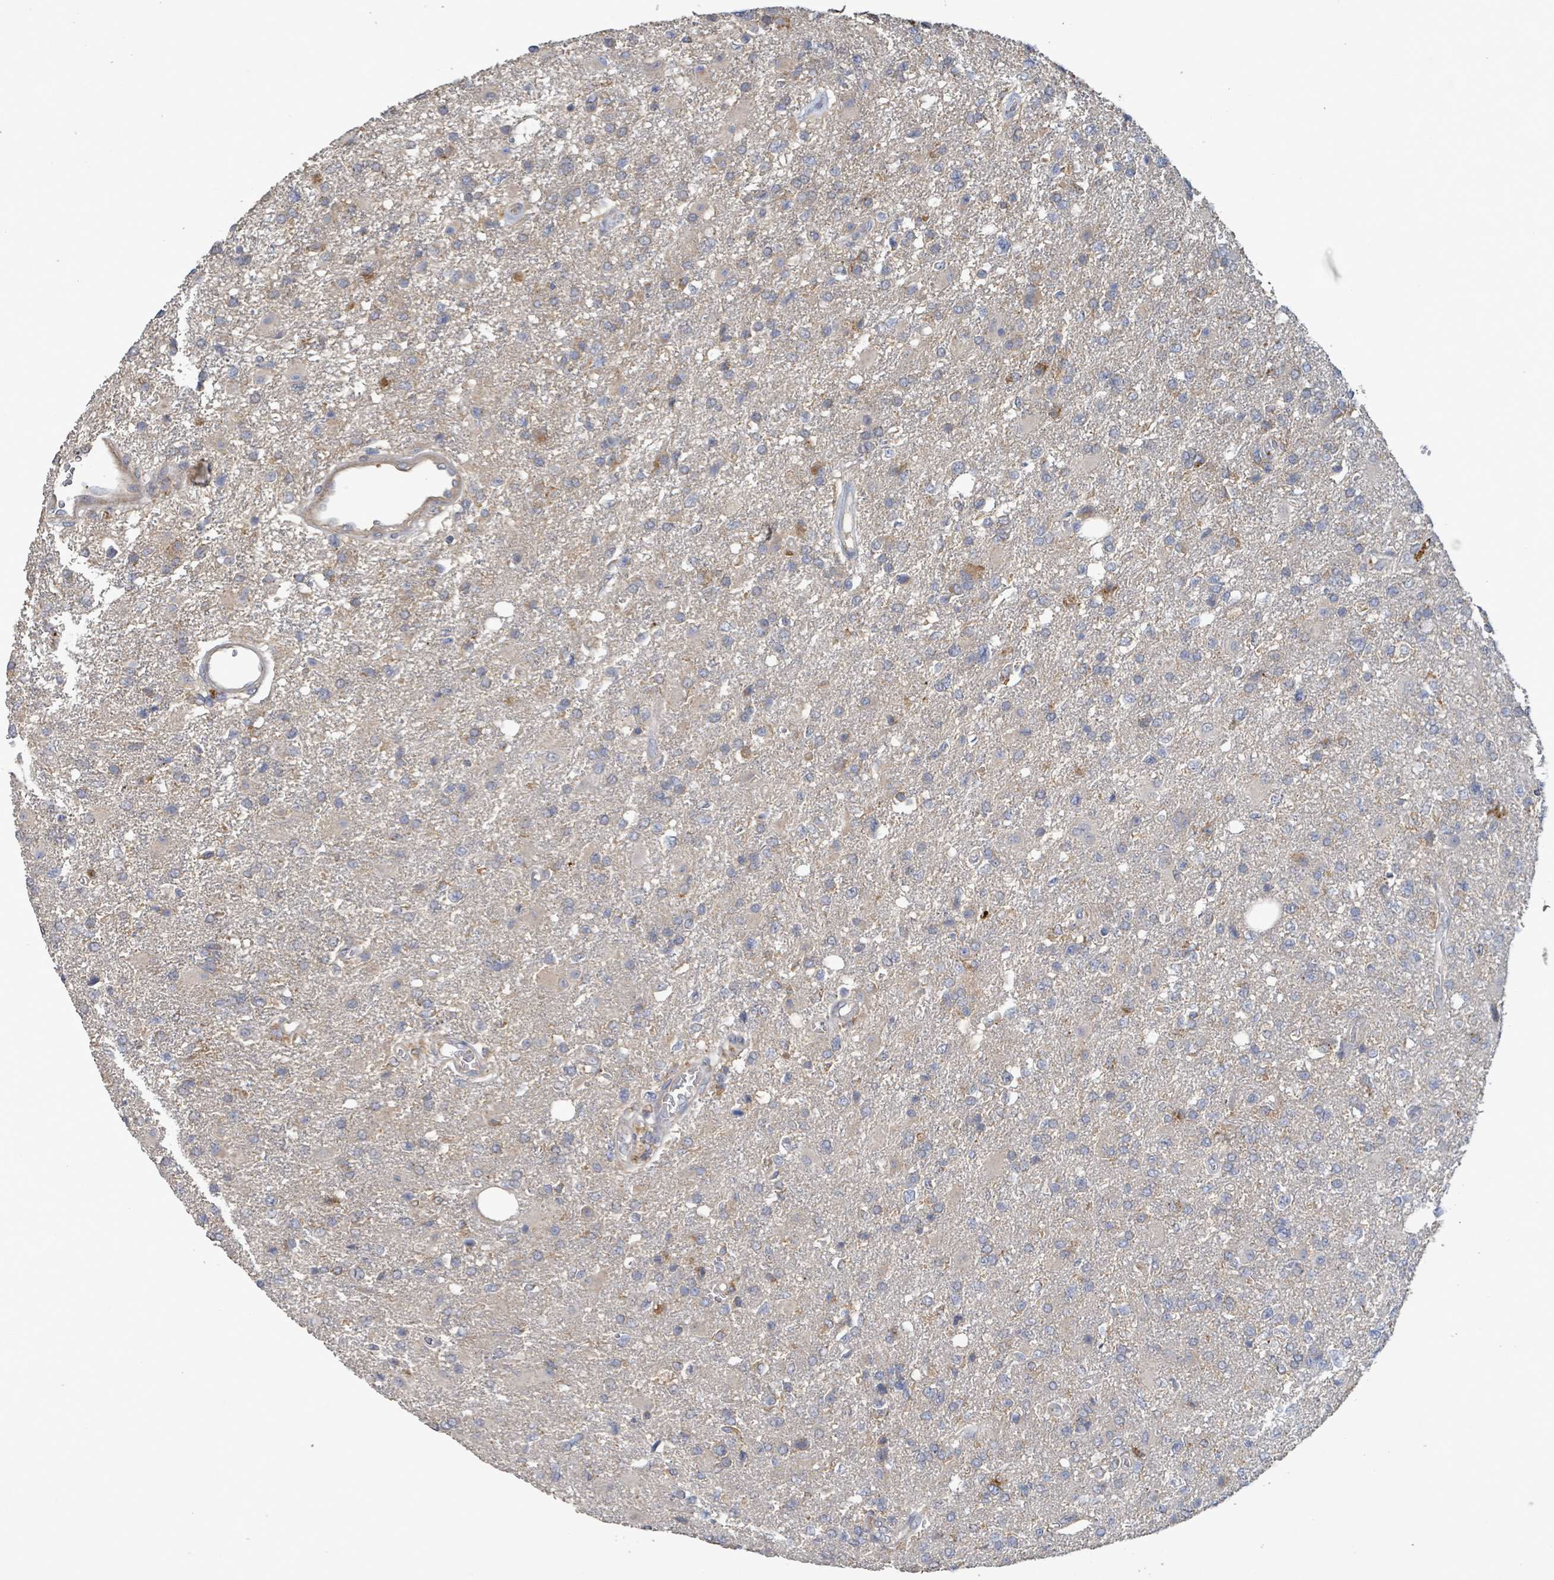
{"staining": {"intensity": "negative", "quantity": "none", "location": "none"}, "tissue": "glioma", "cell_type": "Tumor cells", "image_type": "cancer", "snomed": [{"axis": "morphology", "description": "Glioma, malignant, High grade"}, {"axis": "topography", "description": "Brain"}], "caption": "Malignant glioma (high-grade) was stained to show a protein in brown. There is no significant staining in tumor cells.", "gene": "PLAAT1", "patient": {"sex": "male", "age": 56}}